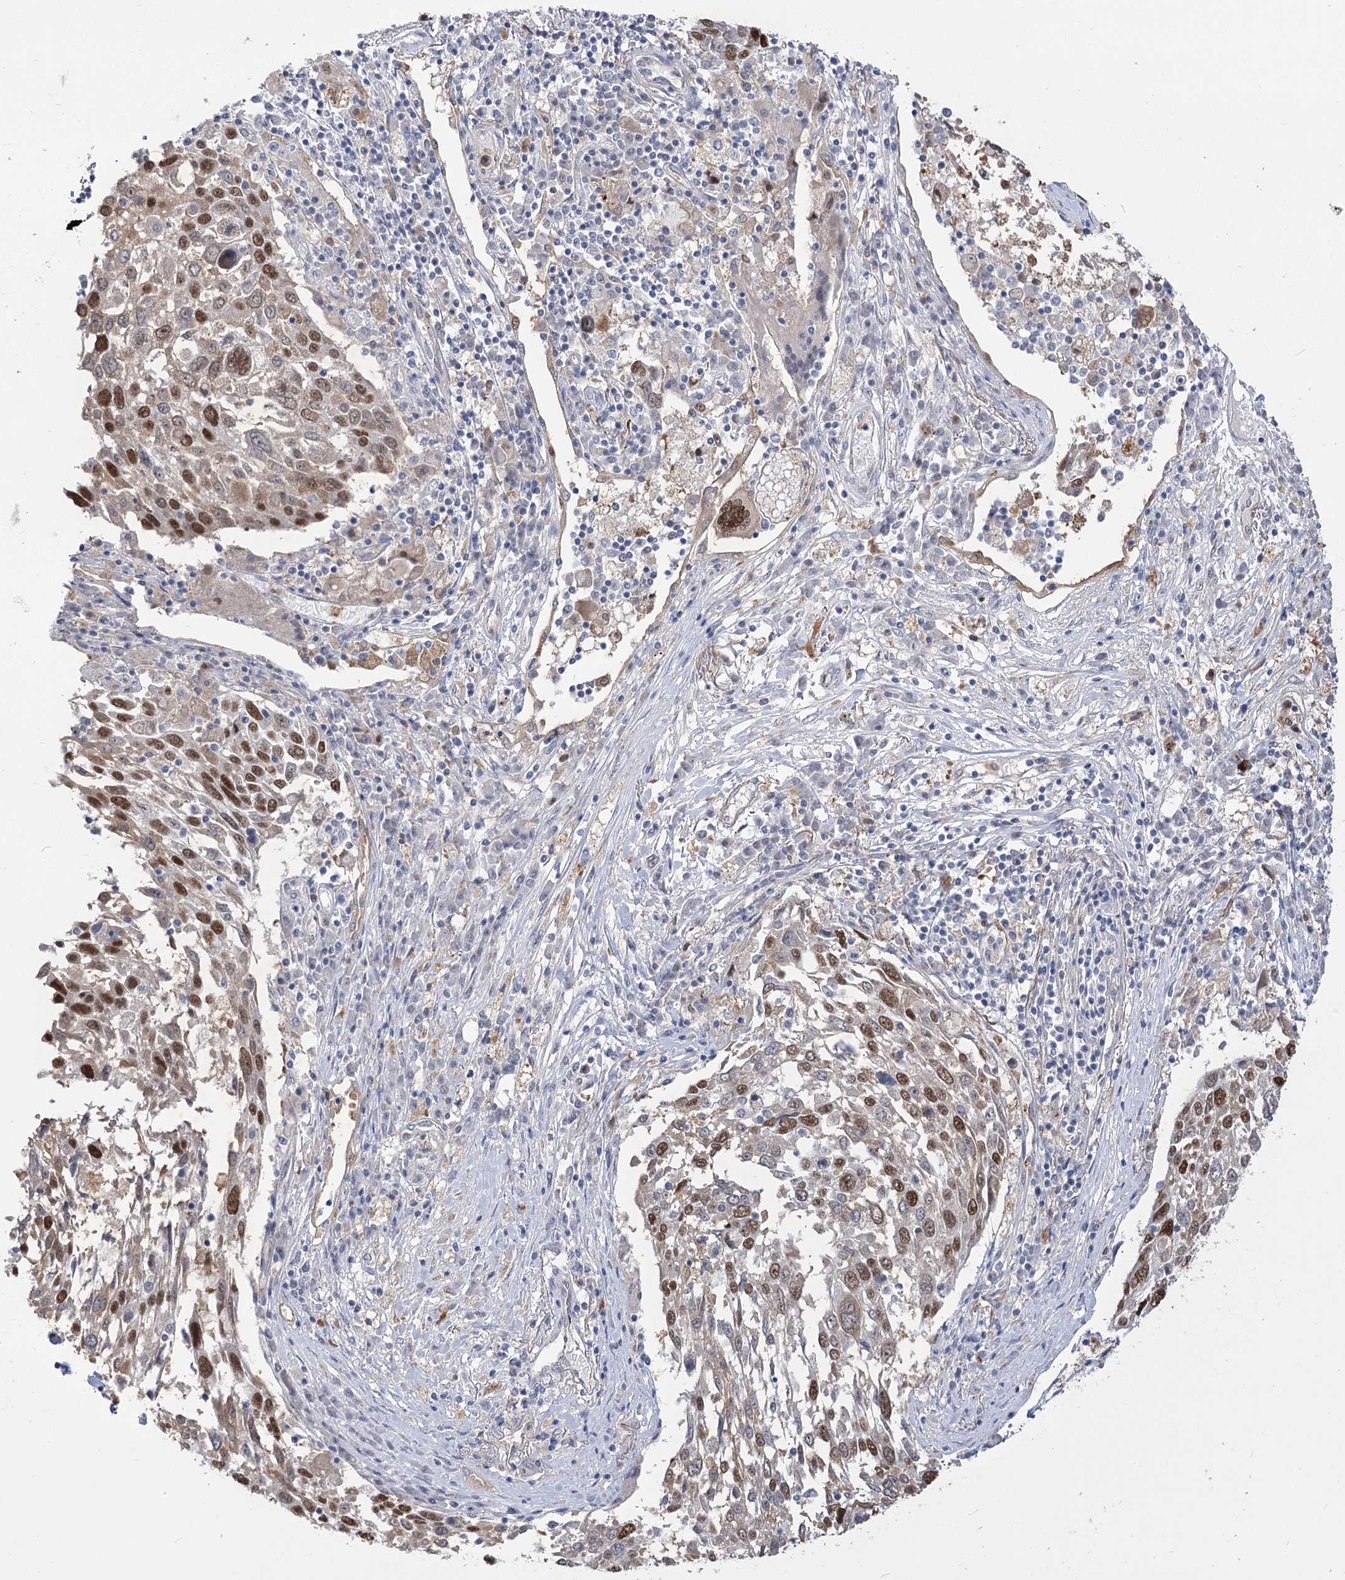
{"staining": {"intensity": "moderate", "quantity": ">75%", "location": "nuclear"}, "tissue": "lung cancer", "cell_type": "Tumor cells", "image_type": "cancer", "snomed": [{"axis": "morphology", "description": "Squamous cell carcinoma, NOS"}, {"axis": "topography", "description": "Lung"}], "caption": "DAB immunohistochemical staining of human lung cancer shows moderate nuclear protein expression in about >75% of tumor cells. (Stains: DAB in brown, nuclei in blue, Microscopy: brightfield microscopy at high magnification).", "gene": "SIAE", "patient": {"sex": "male", "age": 65}}